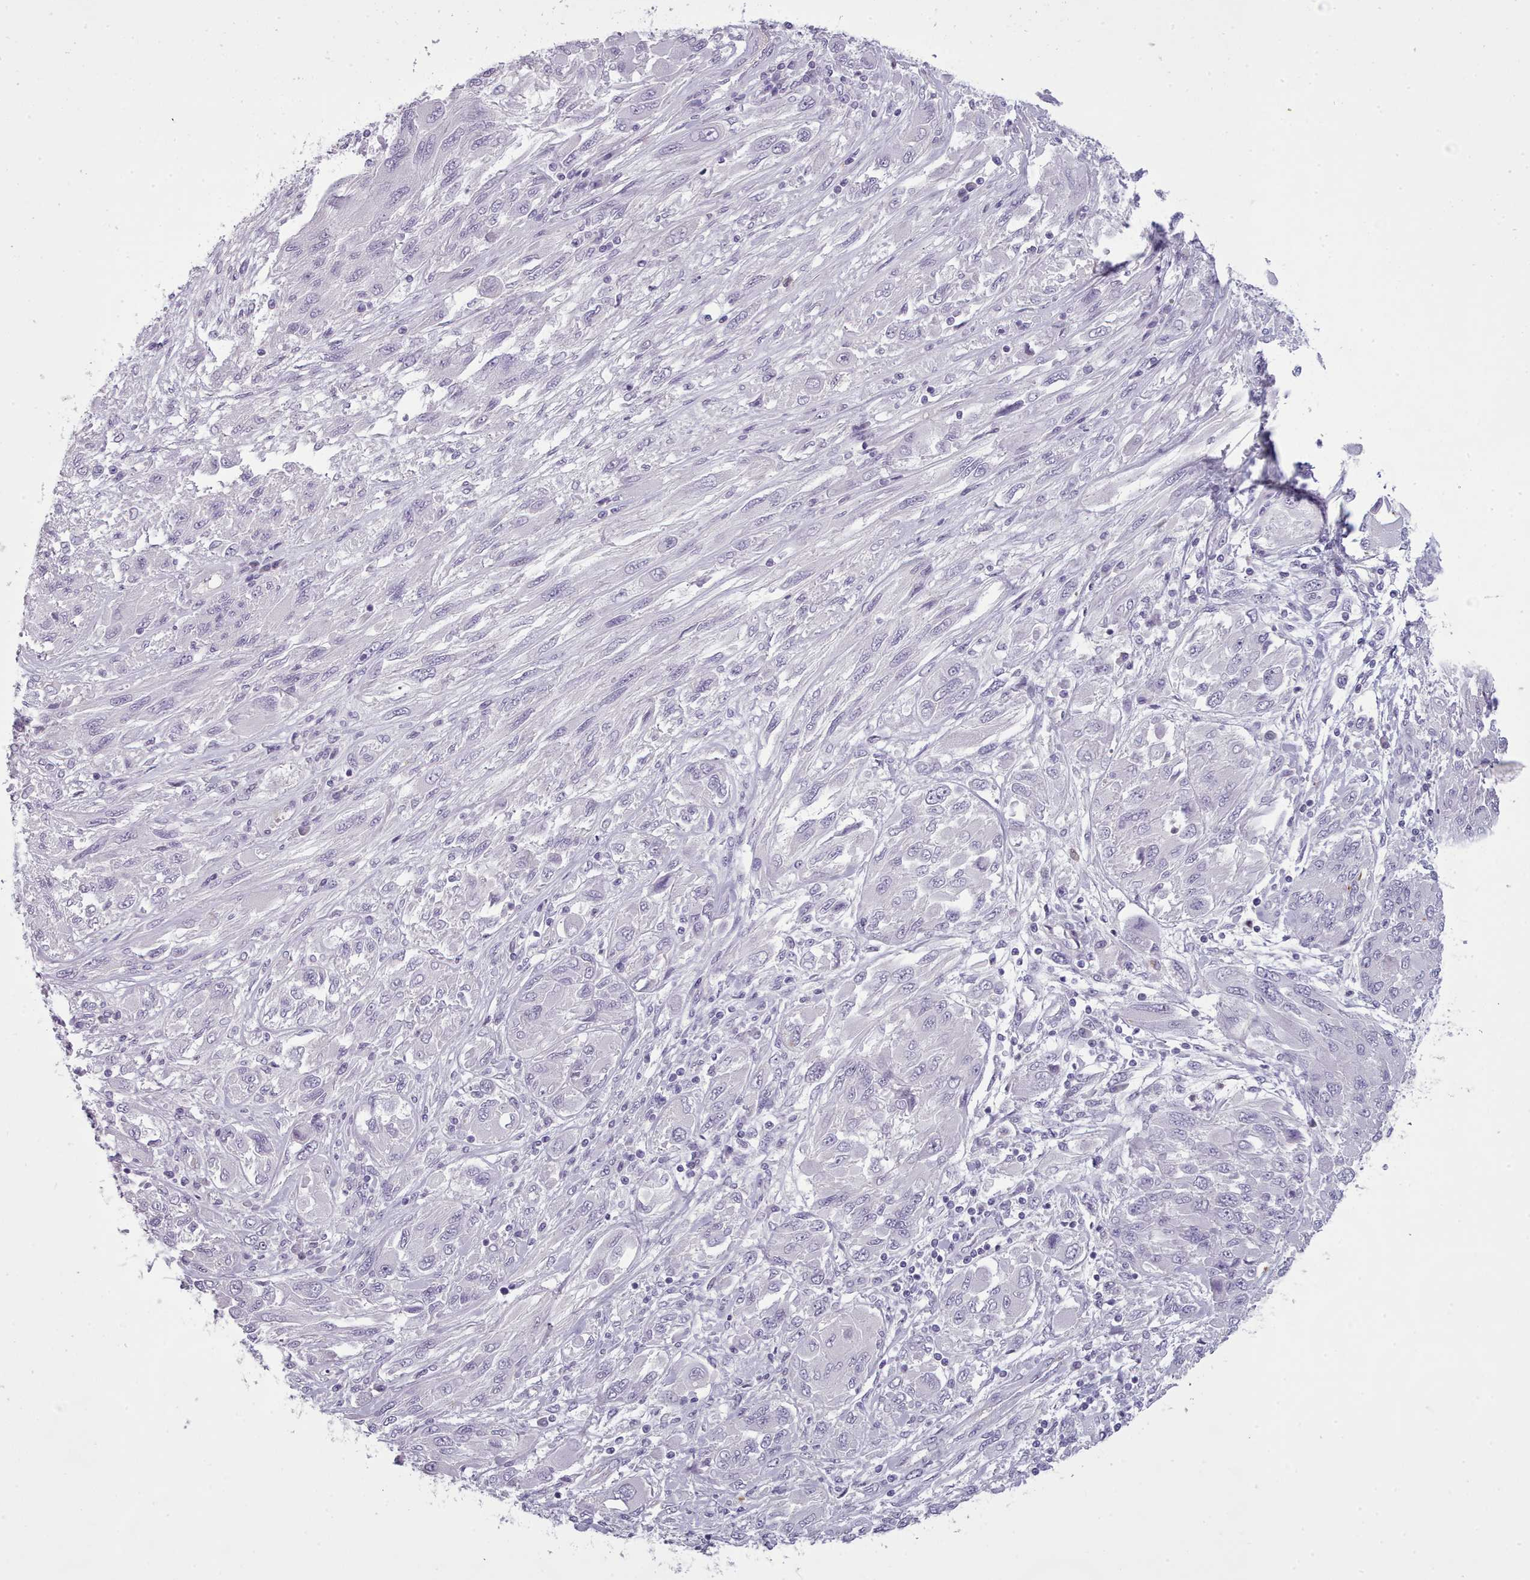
{"staining": {"intensity": "negative", "quantity": "none", "location": "none"}, "tissue": "melanoma", "cell_type": "Tumor cells", "image_type": "cancer", "snomed": [{"axis": "morphology", "description": "Malignant melanoma, NOS"}, {"axis": "topography", "description": "Skin"}], "caption": "Tumor cells show no significant protein expression in malignant melanoma.", "gene": "NDST2", "patient": {"sex": "female", "age": 91}}